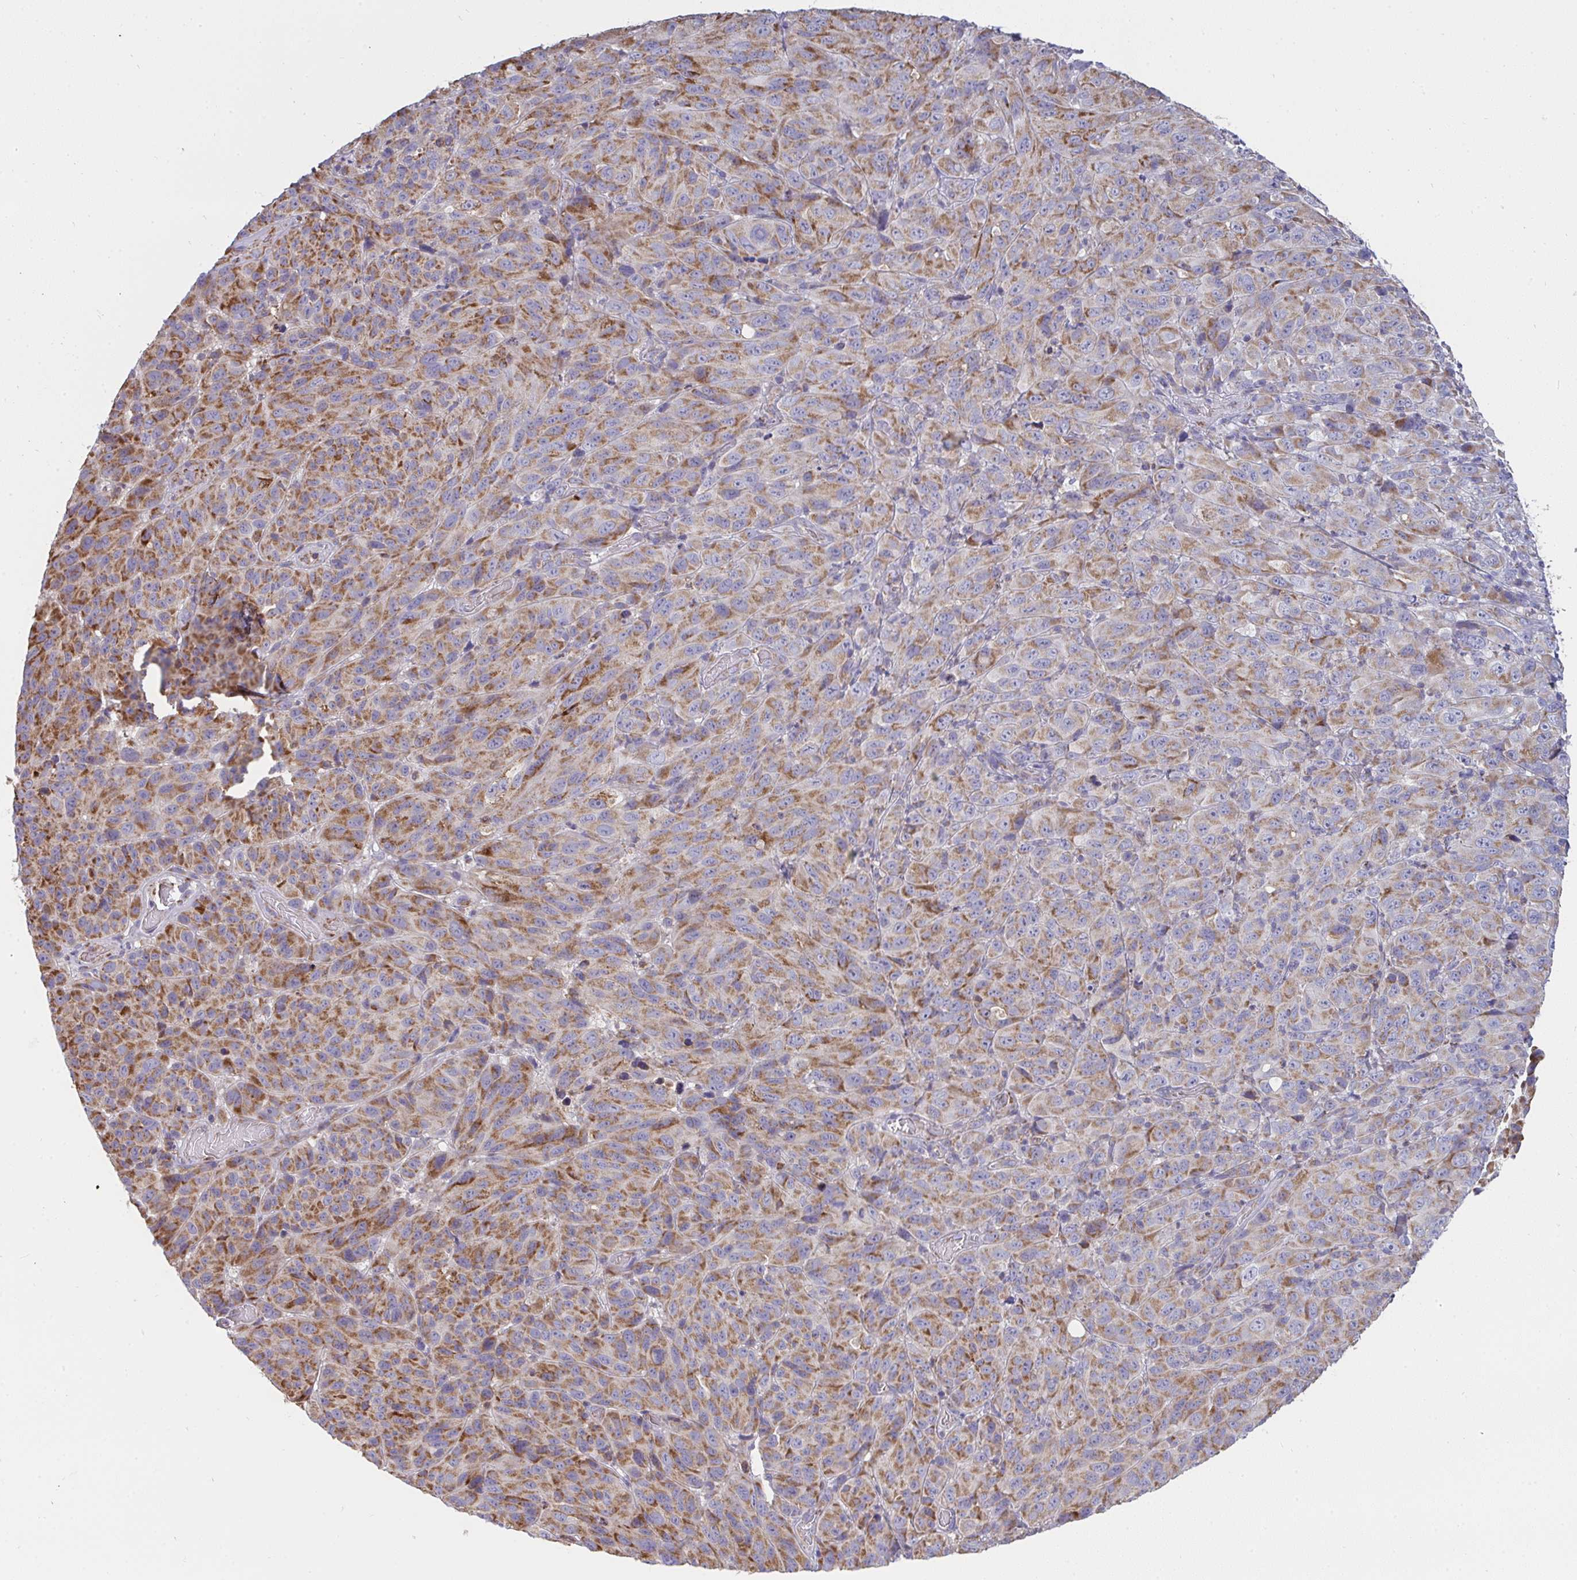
{"staining": {"intensity": "moderate", "quantity": ">75%", "location": "cytoplasmic/membranous"}, "tissue": "melanoma", "cell_type": "Tumor cells", "image_type": "cancer", "snomed": [{"axis": "morphology", "description": "Malignant melanoma, NOS"}, {"axis": "topography", "description": "Skin"}], "caption": "Tumor cells reveal medium levels of moderate cytoplasmic/membranous expression in approximately >75% of cells in human malignant melanoma.", "gene": "FAHD1", "patient": {"sex": "male", "age": 85}}